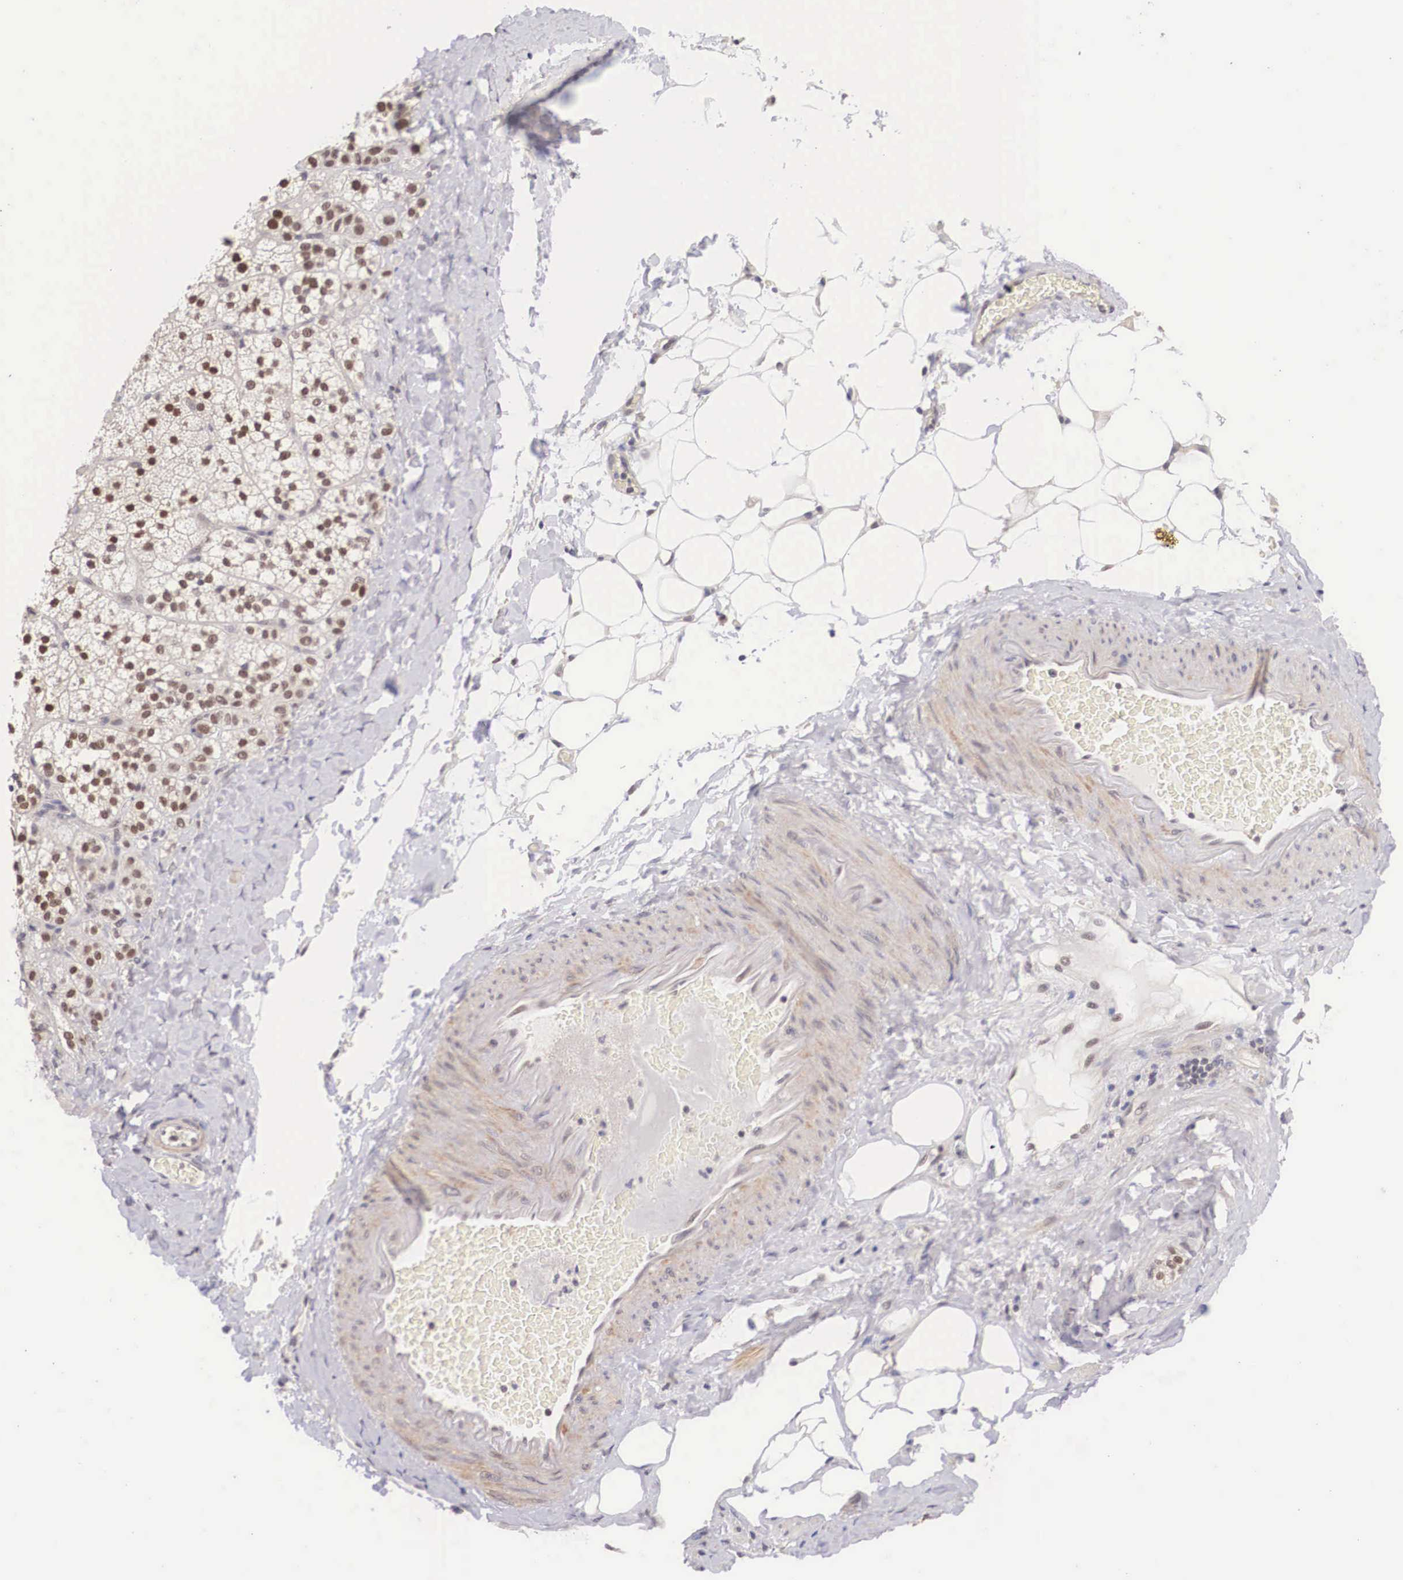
{"staining": {"intensity": "moderate", "quantity": ">75%", "location": "nuclear"}, "tissue": "adrenal gland", "cell_type": "Glandular cells", "image_type": "normal", "snomed": [{"axis": "morphology", "description": "Normal tissue, NOS"}, {"axis": "topography", "description": "Adrenal gland"}], "caption": "This image exhibits normal adrenal gland stained with immunohistochemistry to label a protein in brown. The nuclear of glandular cells show moderate positivity for the protein. Nuclei are counter-stained blue.", "gene": "ZNF275", "patient": {"sex": "male", "age": 53}}